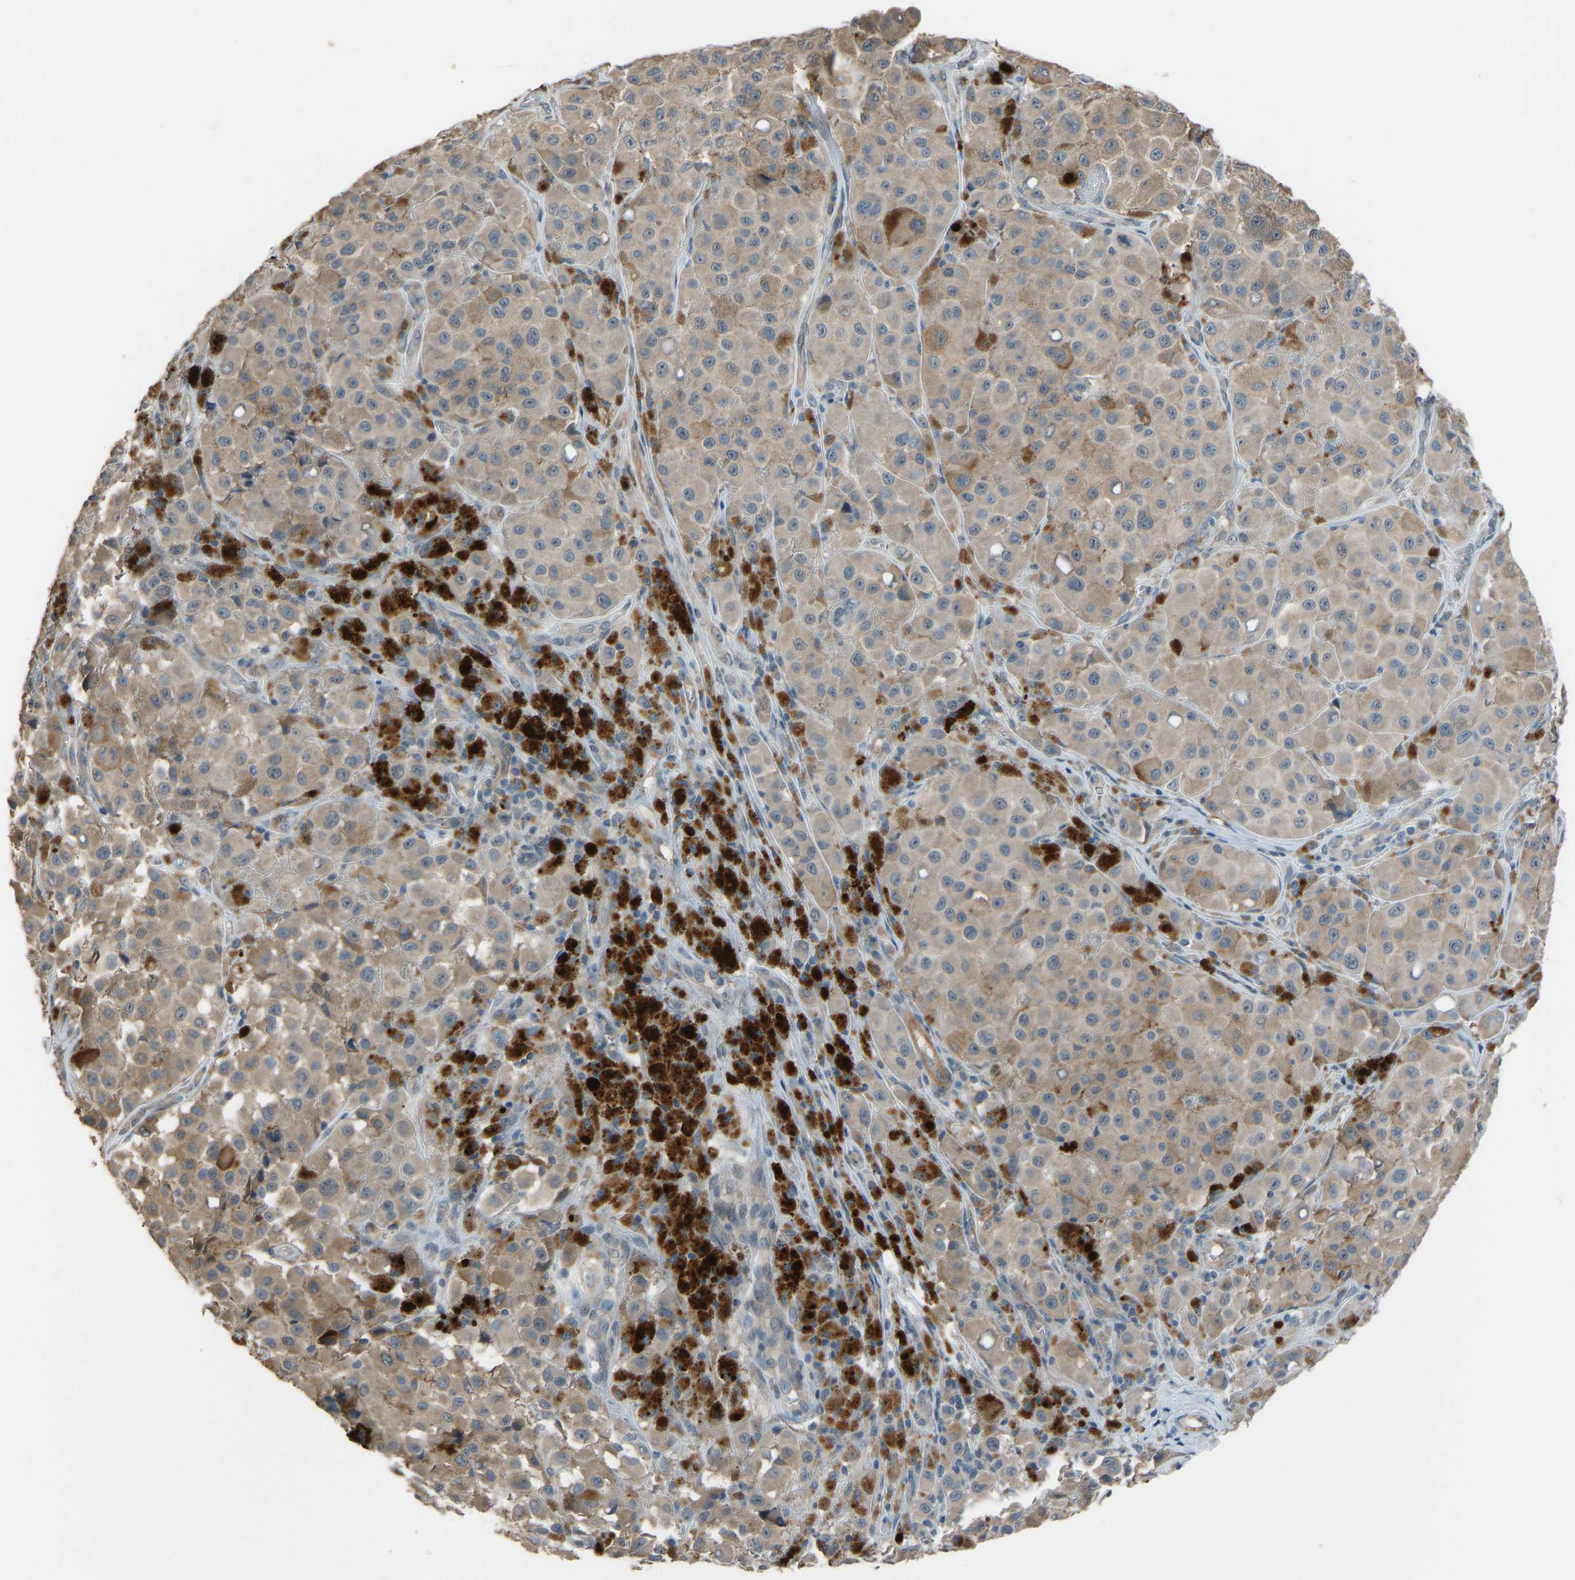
{"staining": {"intensity": "weak", "quantity": ">75%", "location": "cytoplasmic/membranous"}, "tissue": "melanoma", "cell_type": "Tumor cells", "image_type": "cancer", "snomed": [{"axis": "morphology", "description": "Malignant melanoma, NOS"}, {"axis": "topography", "description": "Skin"}], "caption": "Malignant melanoma tissue exhibits weak cytoplasmic/membranous expression in approximately >75% of tumor cells, visualized by immunohistochemistry.", "gene": "SLC43A1", "patient": {"sex": "male", "age": 84}}